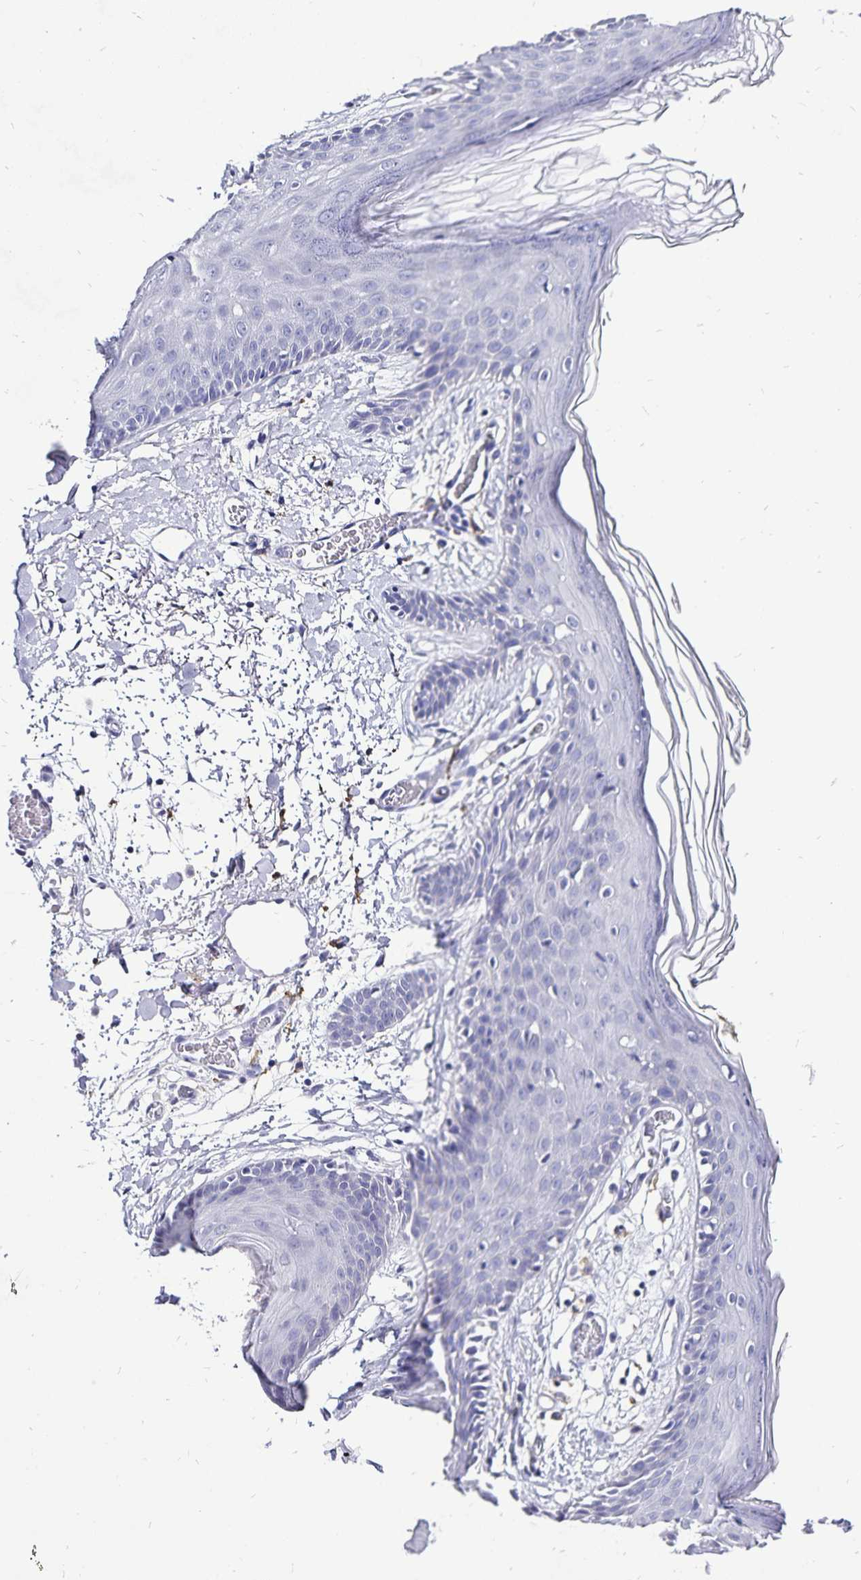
{"staining": {"intensity": "negative", "quantity": "none", "location": "none"}, "tissue": "skin", "cell_type": "Fibroblasts", "image_type": "normal", "snomed": [{"axis": "morphology", "description": "Normal tissue, NOS"}, {"axis": "topography", "description": "Skin"}], "caption": "This is an immunohistochemistry (IHC) histopathology image of unremarkable skin. There is no staining in fibroblasts.", "gene": "PLAC1", "patient": {"sex": "male", "age": 79}}